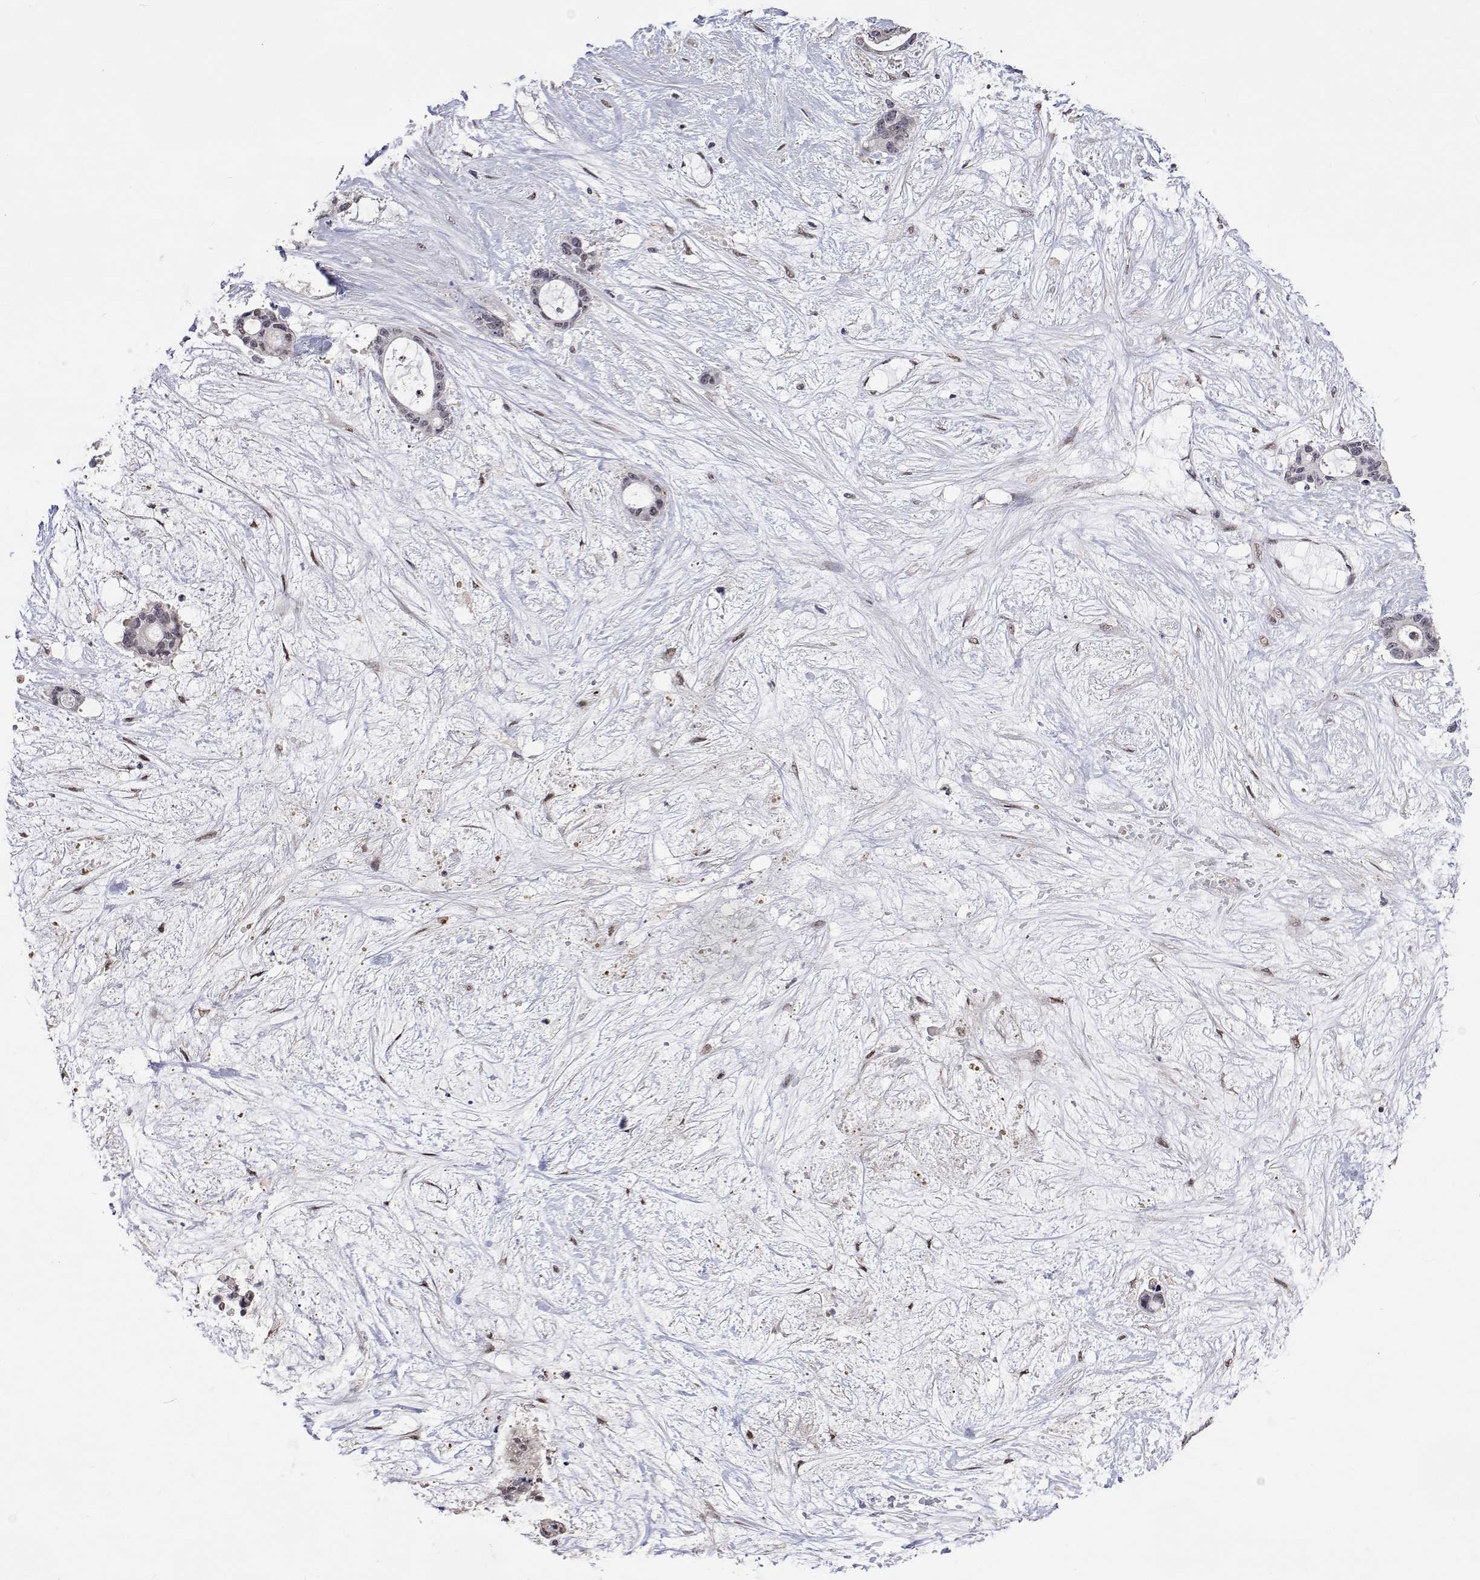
{"staining": {"intensity": "negative", "quantity": "none", "location": "none"}, "tissue": "liver cancer", "cell_type": "Tumor cells", "image_type": "cancer", "snomed": [{"axis": "morphology", "description": "Normal tissue, NOS"}, {"axis": "morphology", "description": "Cholangiocarcinoma"}, {"axis": "topography", "description": "Liver"}, {"axis": "topography", "description": "Peripheral nerve tissue"}], "caption": "Liver cancer stained for a protein using IHC shows no positivity tumor cells.", "gene": "HNRNPA0", "patient": {"sex": "female", "age": 73}}